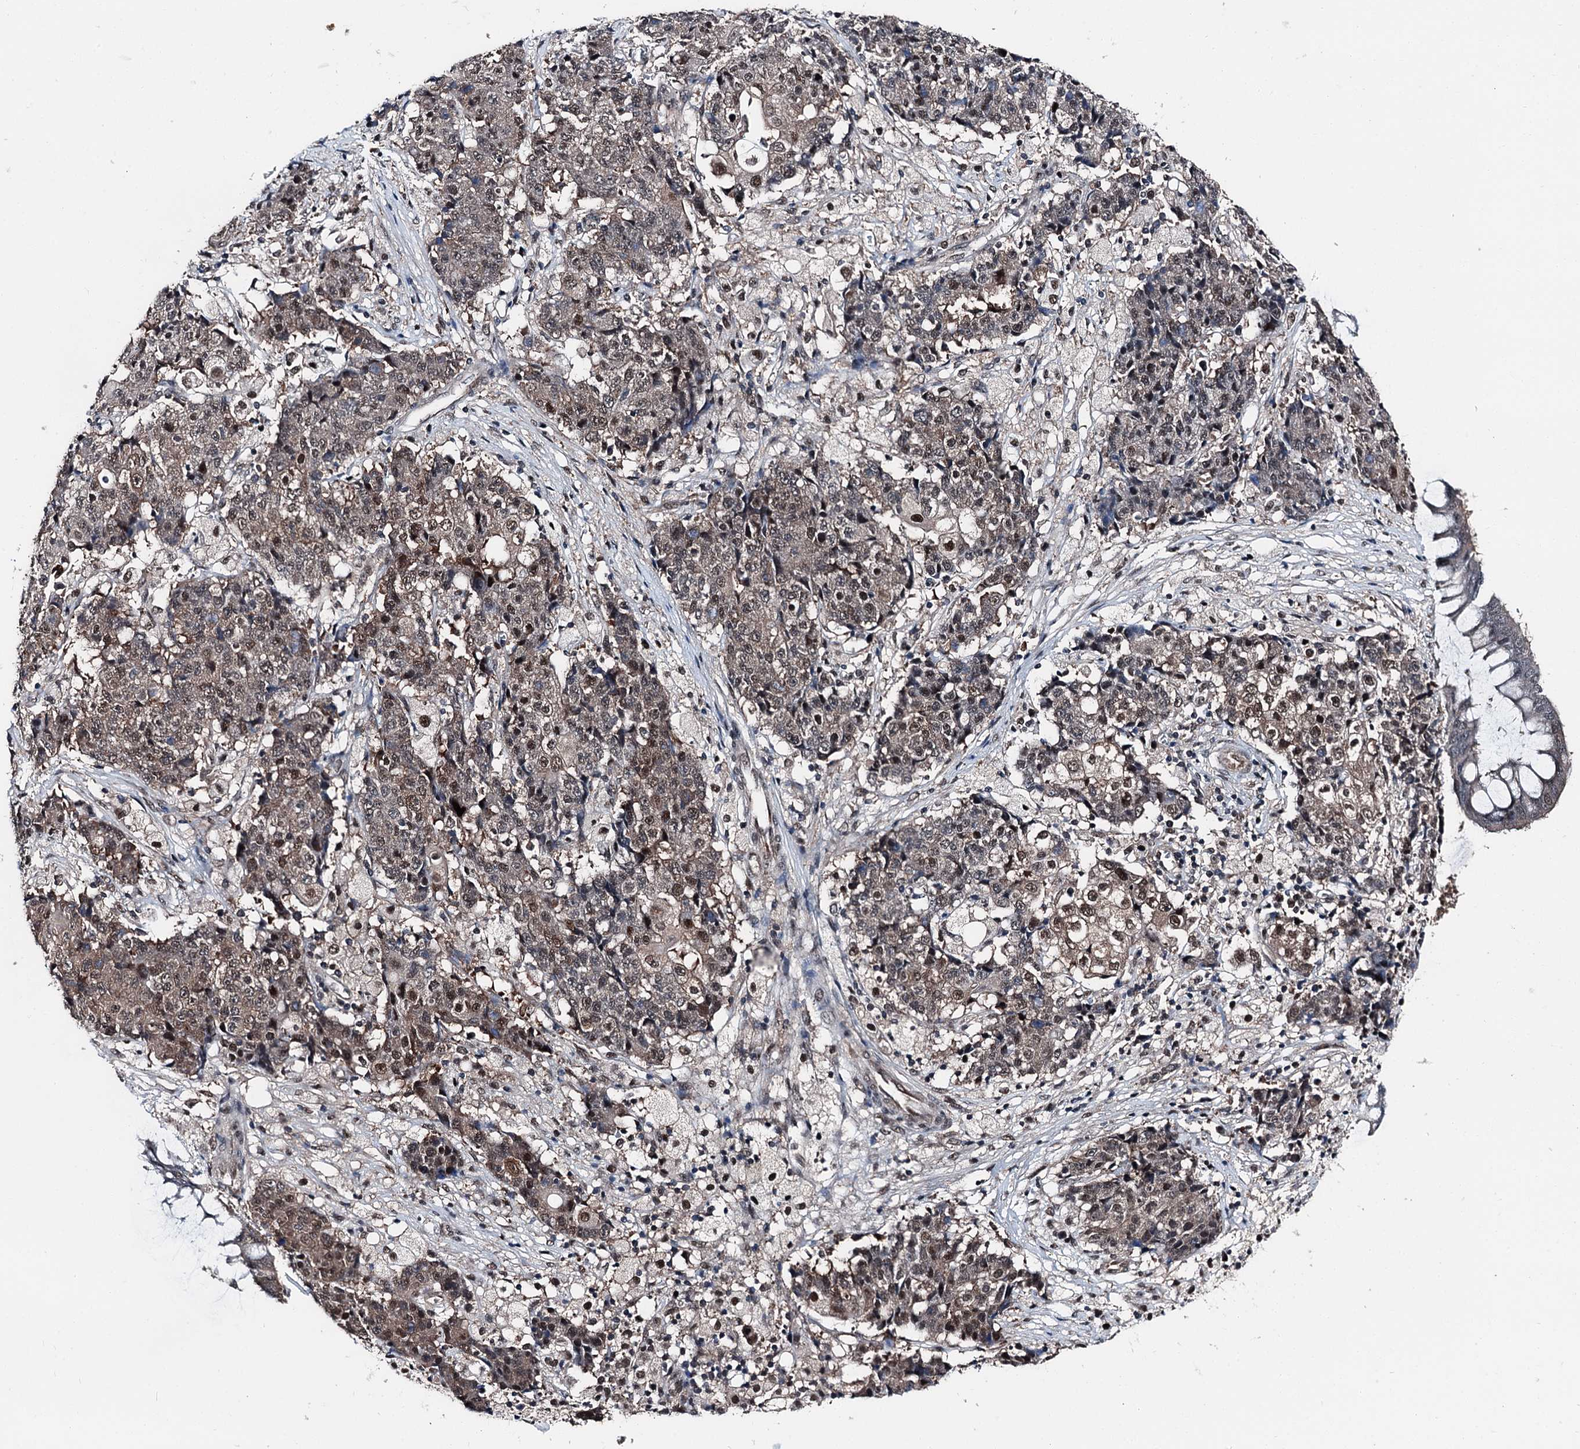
{"staining": {"intensity": "moderate", "quantity": ">75%", "location": "nuclear"}, "tissue": "ovarian cancer", "cell_type": "Tumor cells", "image_type": "cancer", "snomed": [{"axis": "morphology", "description": "Carcinoma, endometroid"}, {"axis": "topography", "description": "Ovary"}], "caption": "Ovarian cancer (endometroid carcinoma) stained for a protein (brown) displays moderate nuclear positive positivity in about >75% of tumor cells.", "gene": "PSMD13", "patient": {"sex": "female", "age": 42}}